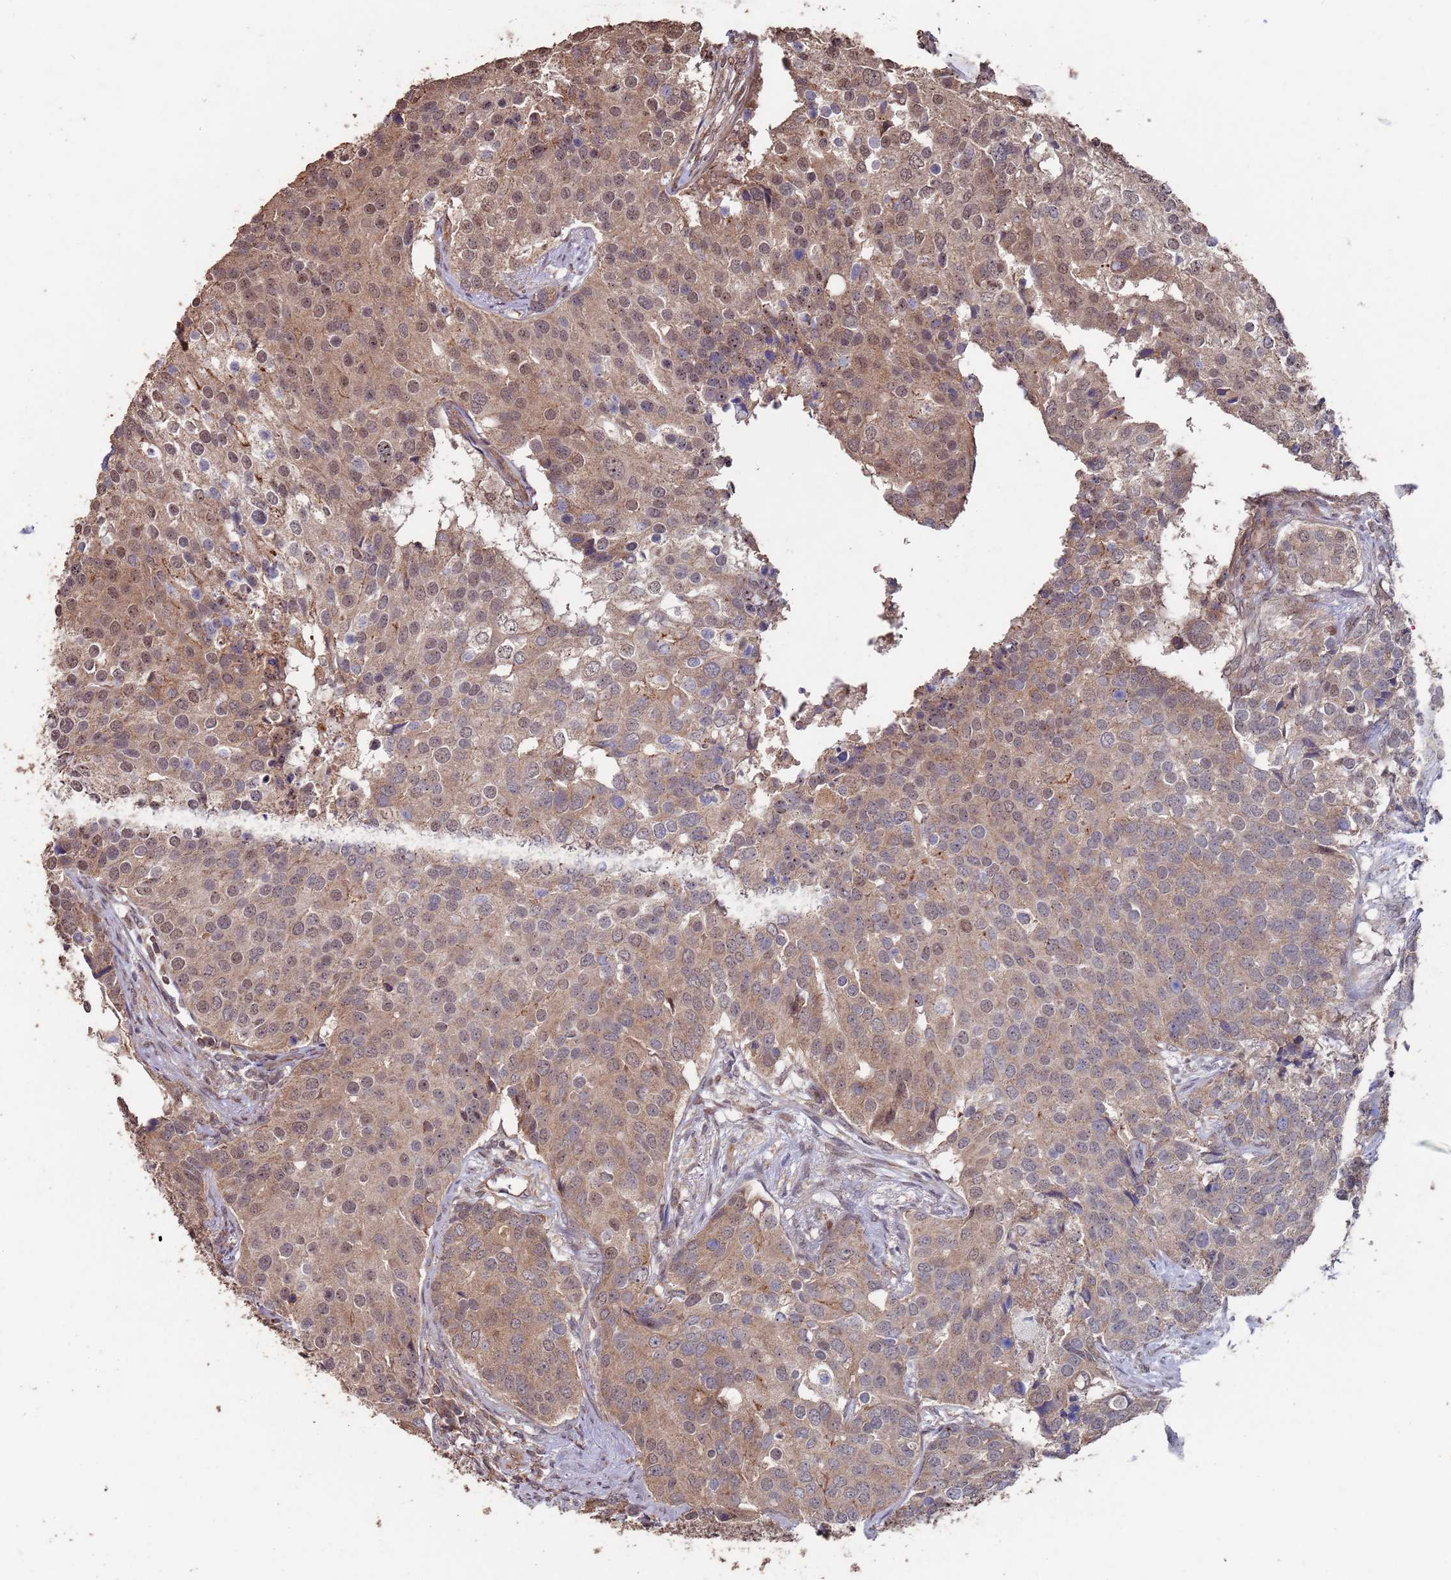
{"staining": {"intensity": "weak", "quantity": ">75%", "location": "cytoplasmic/membranous,nuclear"}, "tissue": "prostate cancer", "cell_type": "Tumor cells", "image_type": "cancer", "snomed": [{"axis": "morphology", "description": "Adenocarcinoma, High grade"}, {"axis": "topography", "description": "Prostate"}], "caption": "A photomicrograph showing weak cytoplasmic/membranous and nuclear expression in about >75% of tumor cells in high-grade adenocarcinoma (prostate), as visualized by brown immunohistochemical staining.", "gene": "PRR7", "patient": {"sex": "male", "age": 62}}